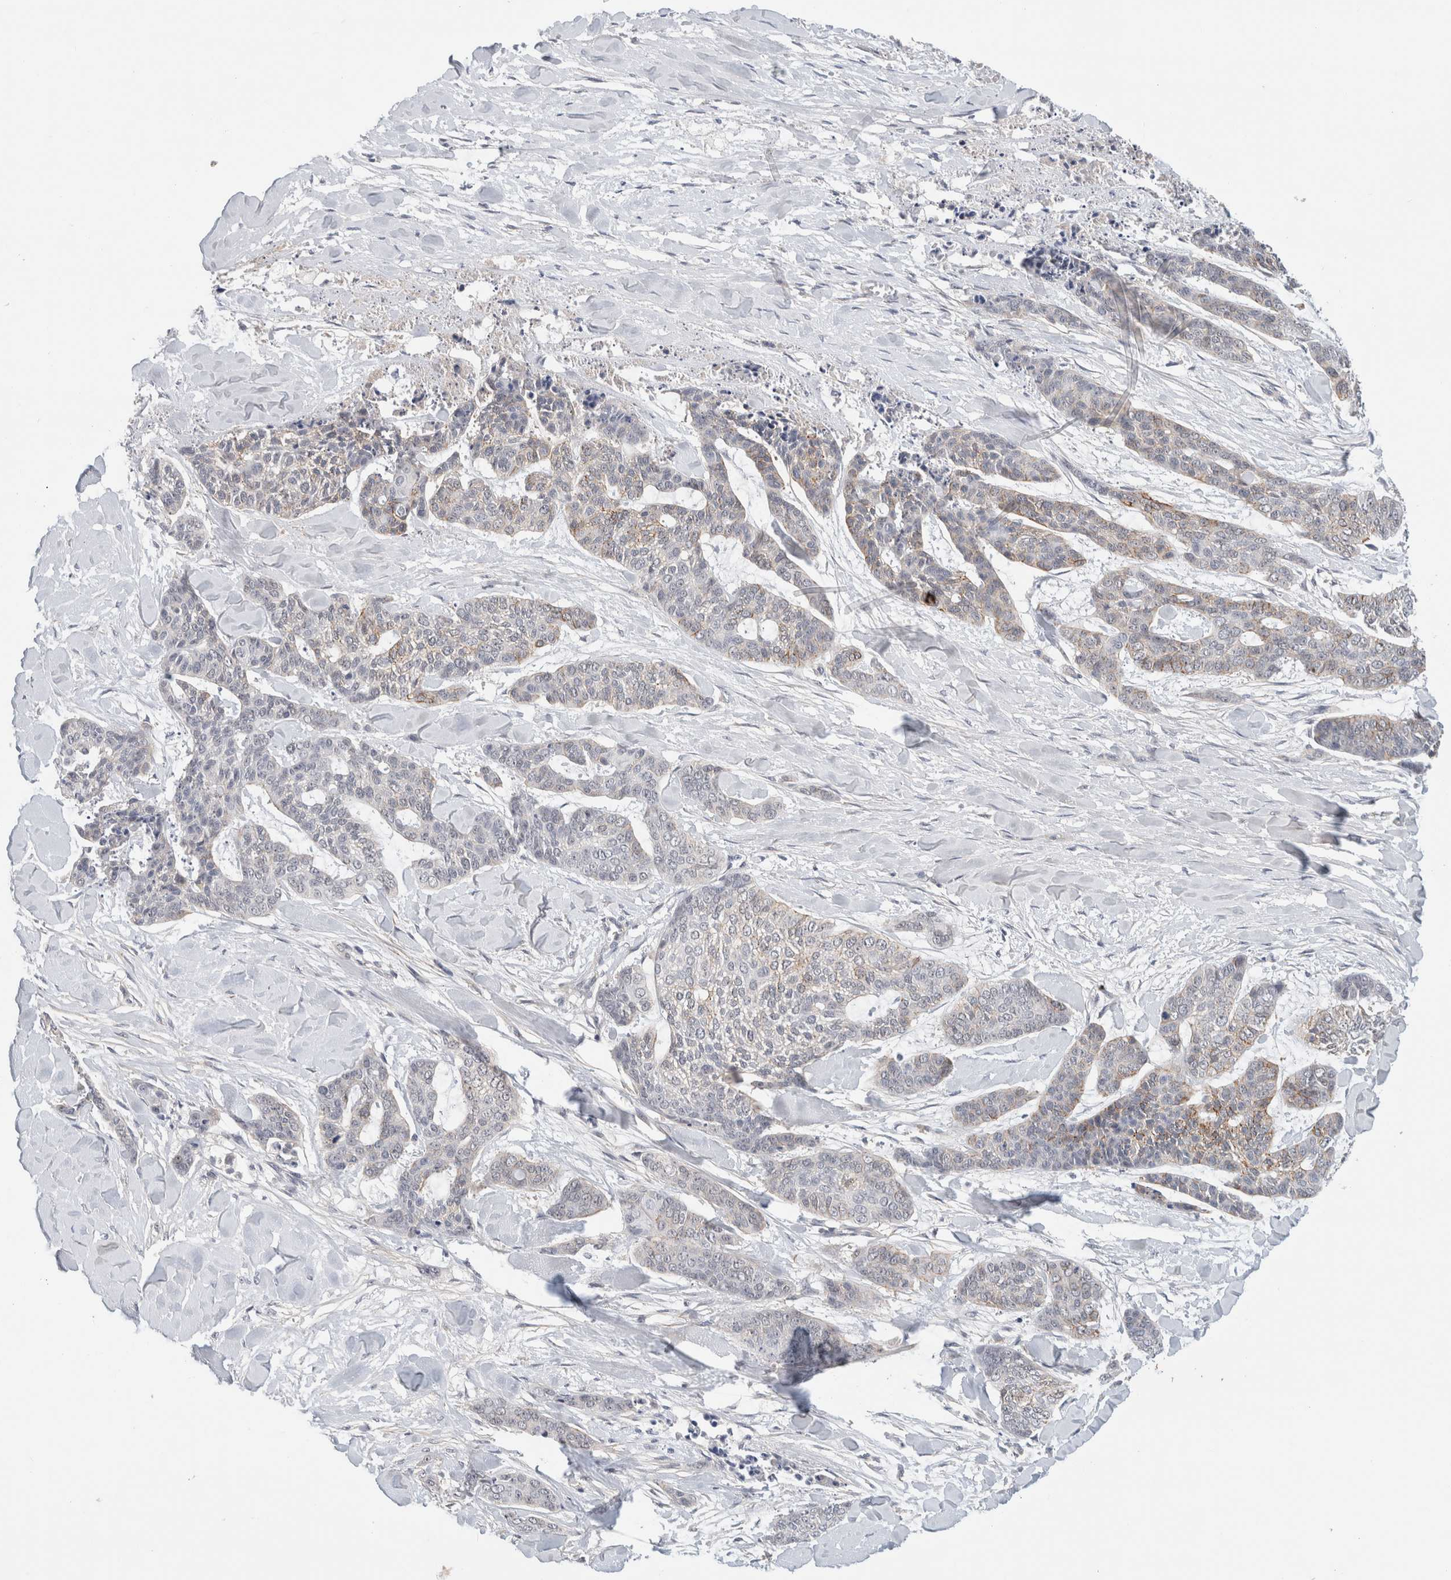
{"staining": {"intensity": "moderate", "quantity": "<25%", "location": "cytoplasmic/membranous"}, "tissue": "skin cancer", "cell_type": "Tumor cells", "image_type": "cancer", "snomed": [{"axis": "morphology", "description": "Basal cell carcinoma"}, {"axis": "topography", "description": "Skin"}], "caption": "Human skin cancer stained with a protein marker shows moderate staining in tumor cells.", "gene": "HCN3", "patient": {"sex": "female", "age": 64}}